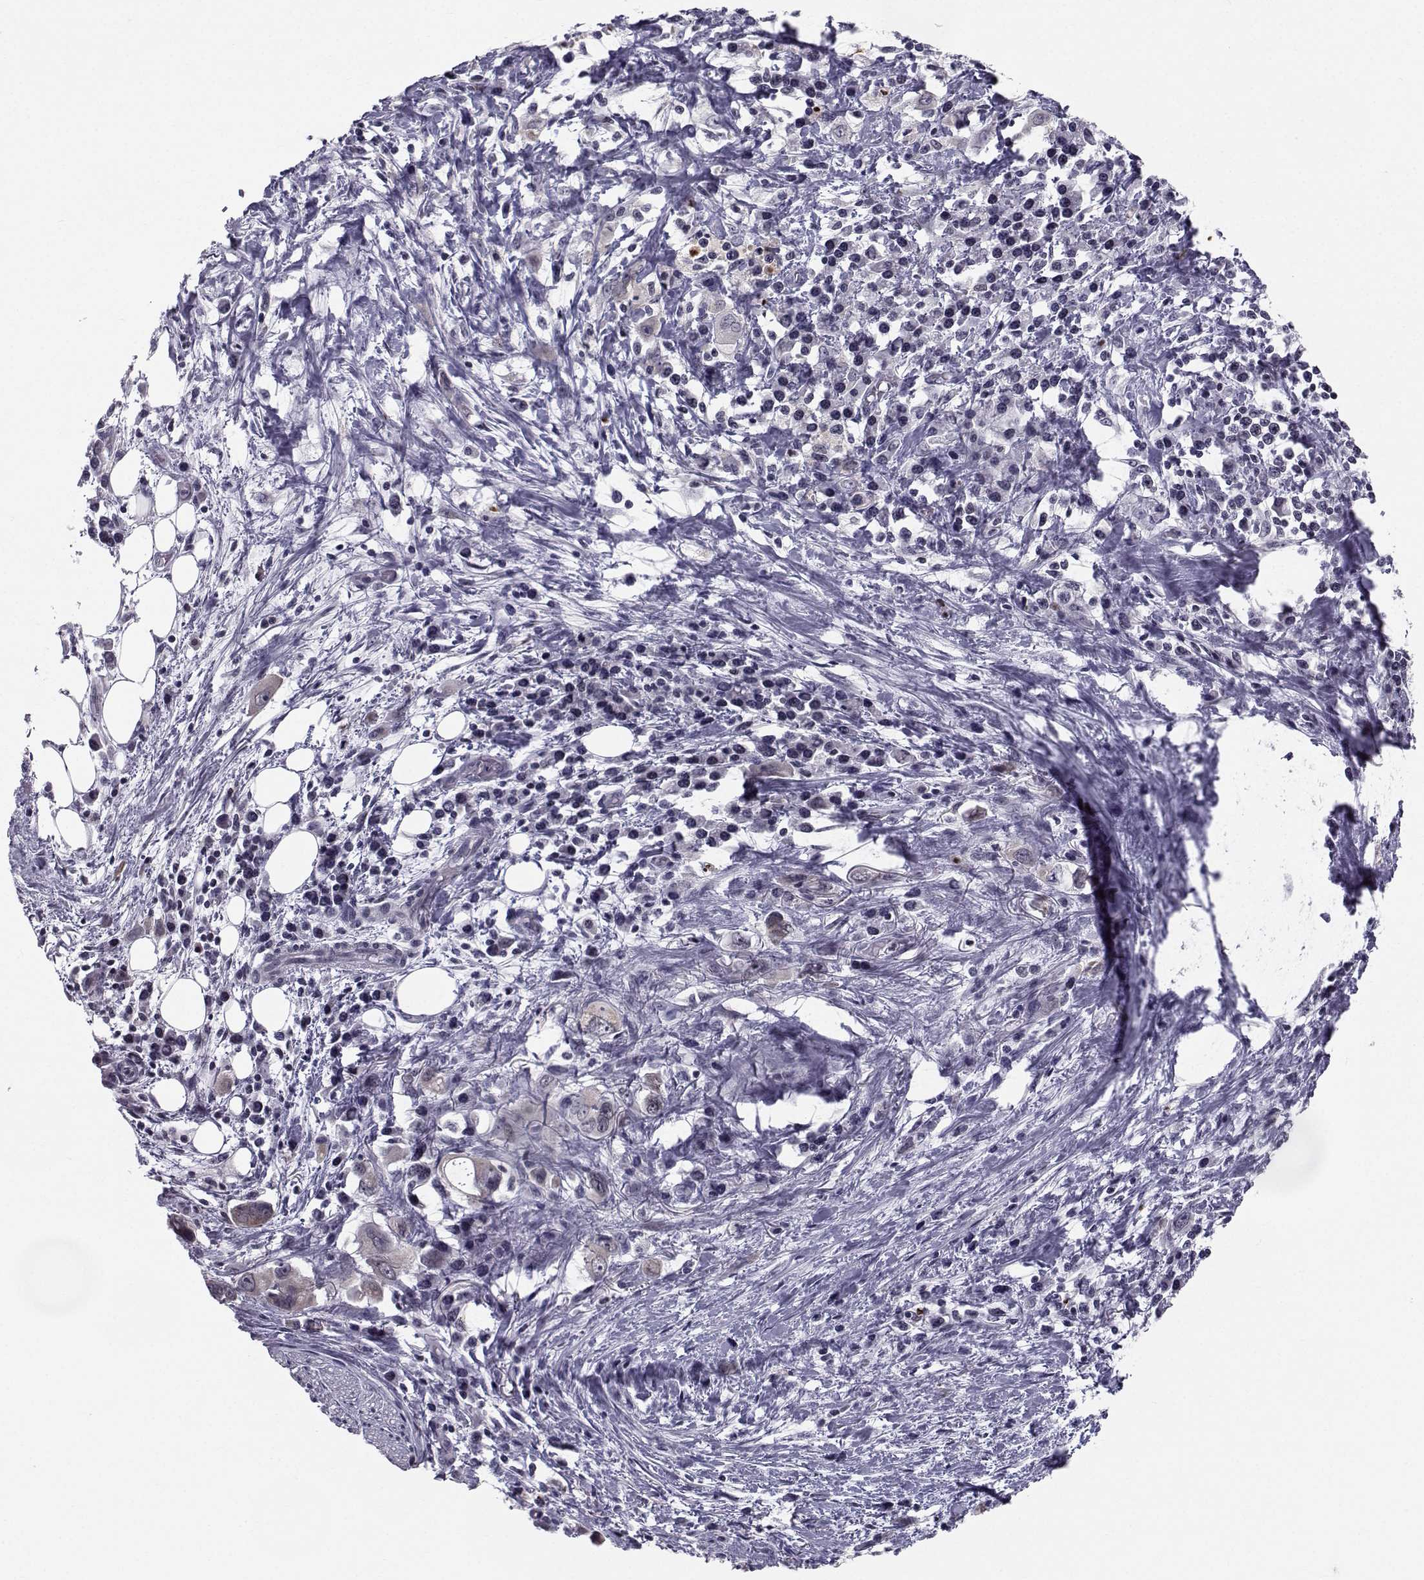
{"staining": {"intensity": "negative", "quantity": "none", "location": "none"}, "tissue": "stomach cancer", "cell_type": "Tumor cells", "image_type": "cancer", "snomed": [{"axis": "morphology", "description": "Adenocarcinoma, NOS"}, {"axis": "topography", "description": "Stomach, upper"}], "caption": "Stomach cancer stained for a protein using IHC displays no expression tumor cells.", "gene": "MARCHF4", "patient": {"sex": "male", "age": 75}}